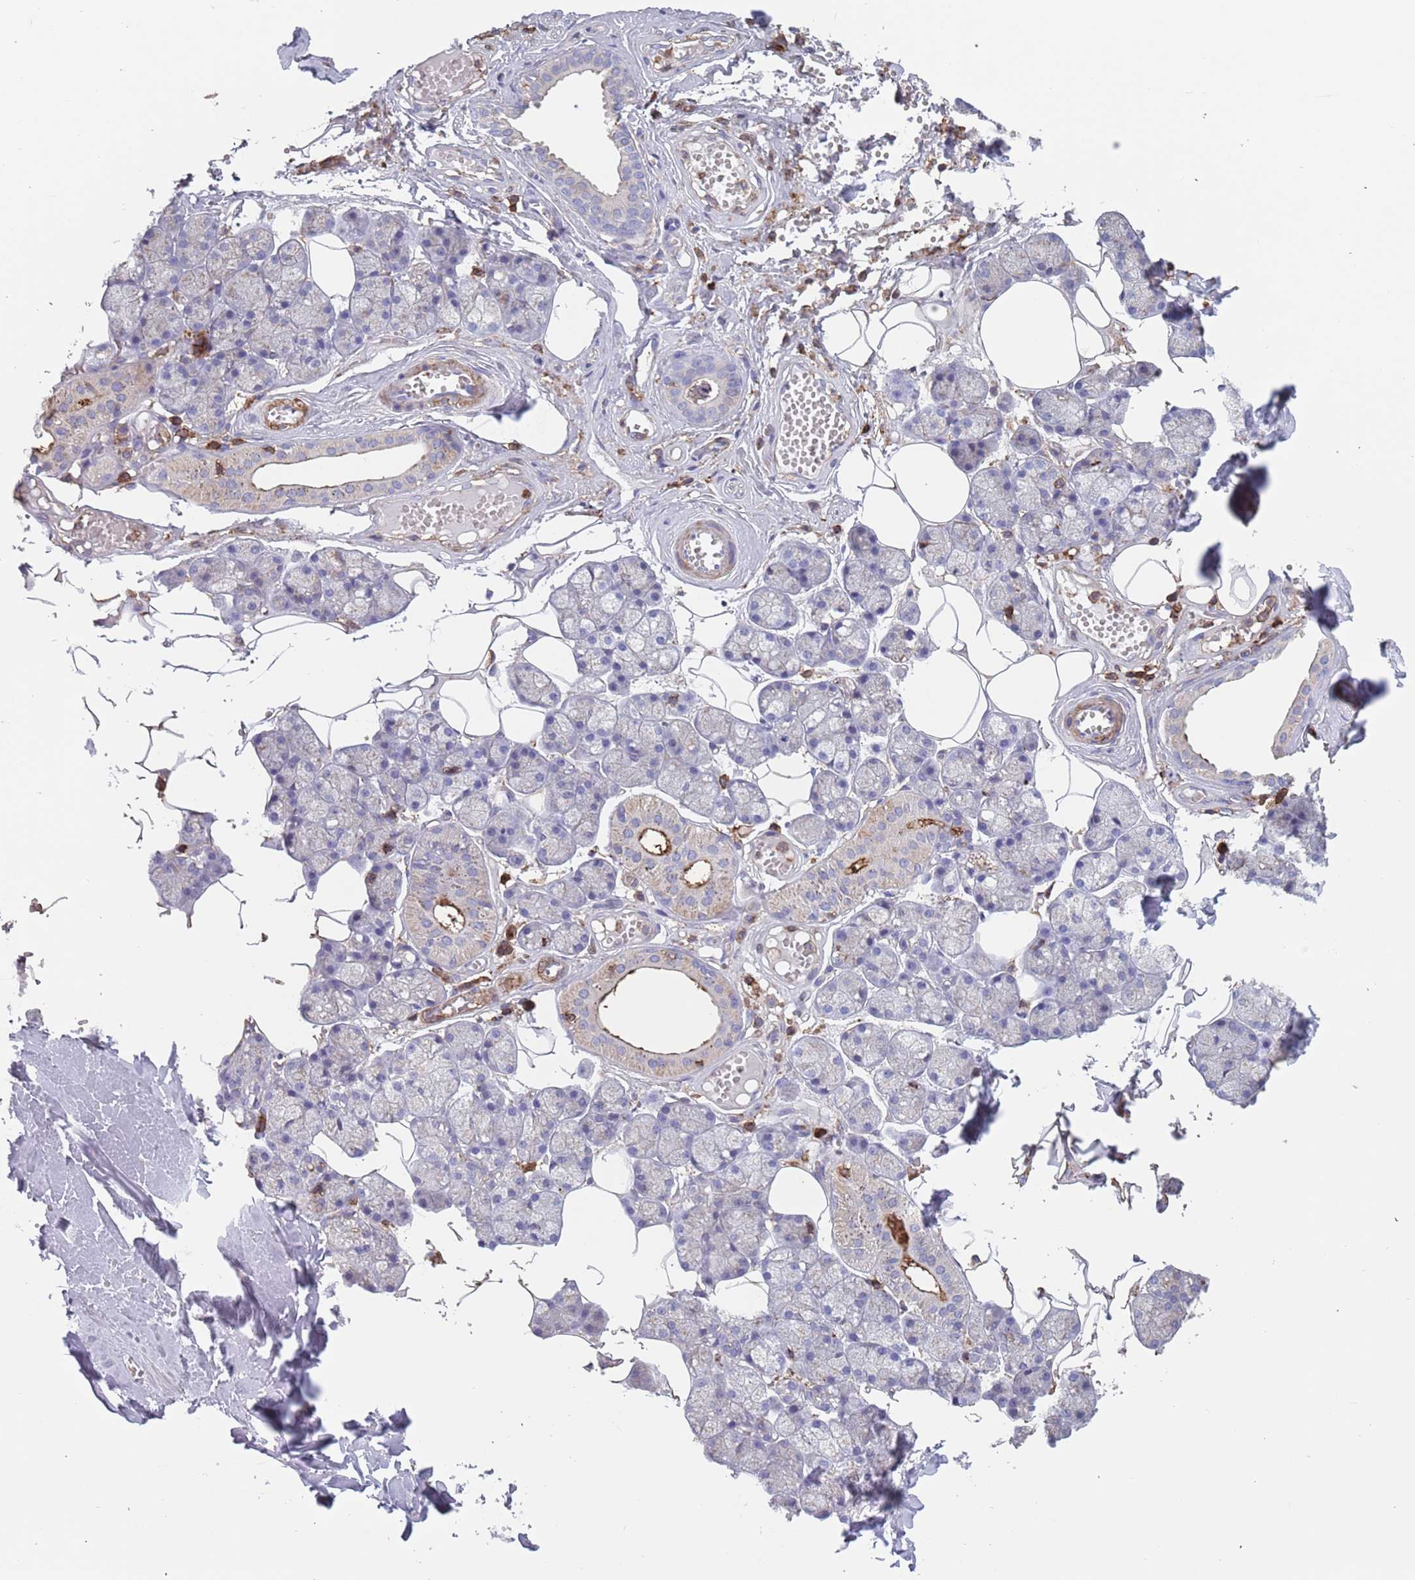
{"staining": {"intensity": "moderate", "quantity": "<25%", "location": "cytoplasmic/membranous"}, "tissue": "salivary gland", "cell_type": "Glandular cells", "image_type": "normal", "snomed": [{"axis": "morphology", "description": "Normal tissue, NOS"}, {"axis": "topography", "description": "Salivary gland"}], "caption": "An IHC micrograph of unremarkable tissue is shown. Protein staining in brown highlights moderate cytoplasmic/membranous positivity in salivary gland within glandular cells.", "gene": "RNF144A", "patient": {"sex": "male", "age": 62}}